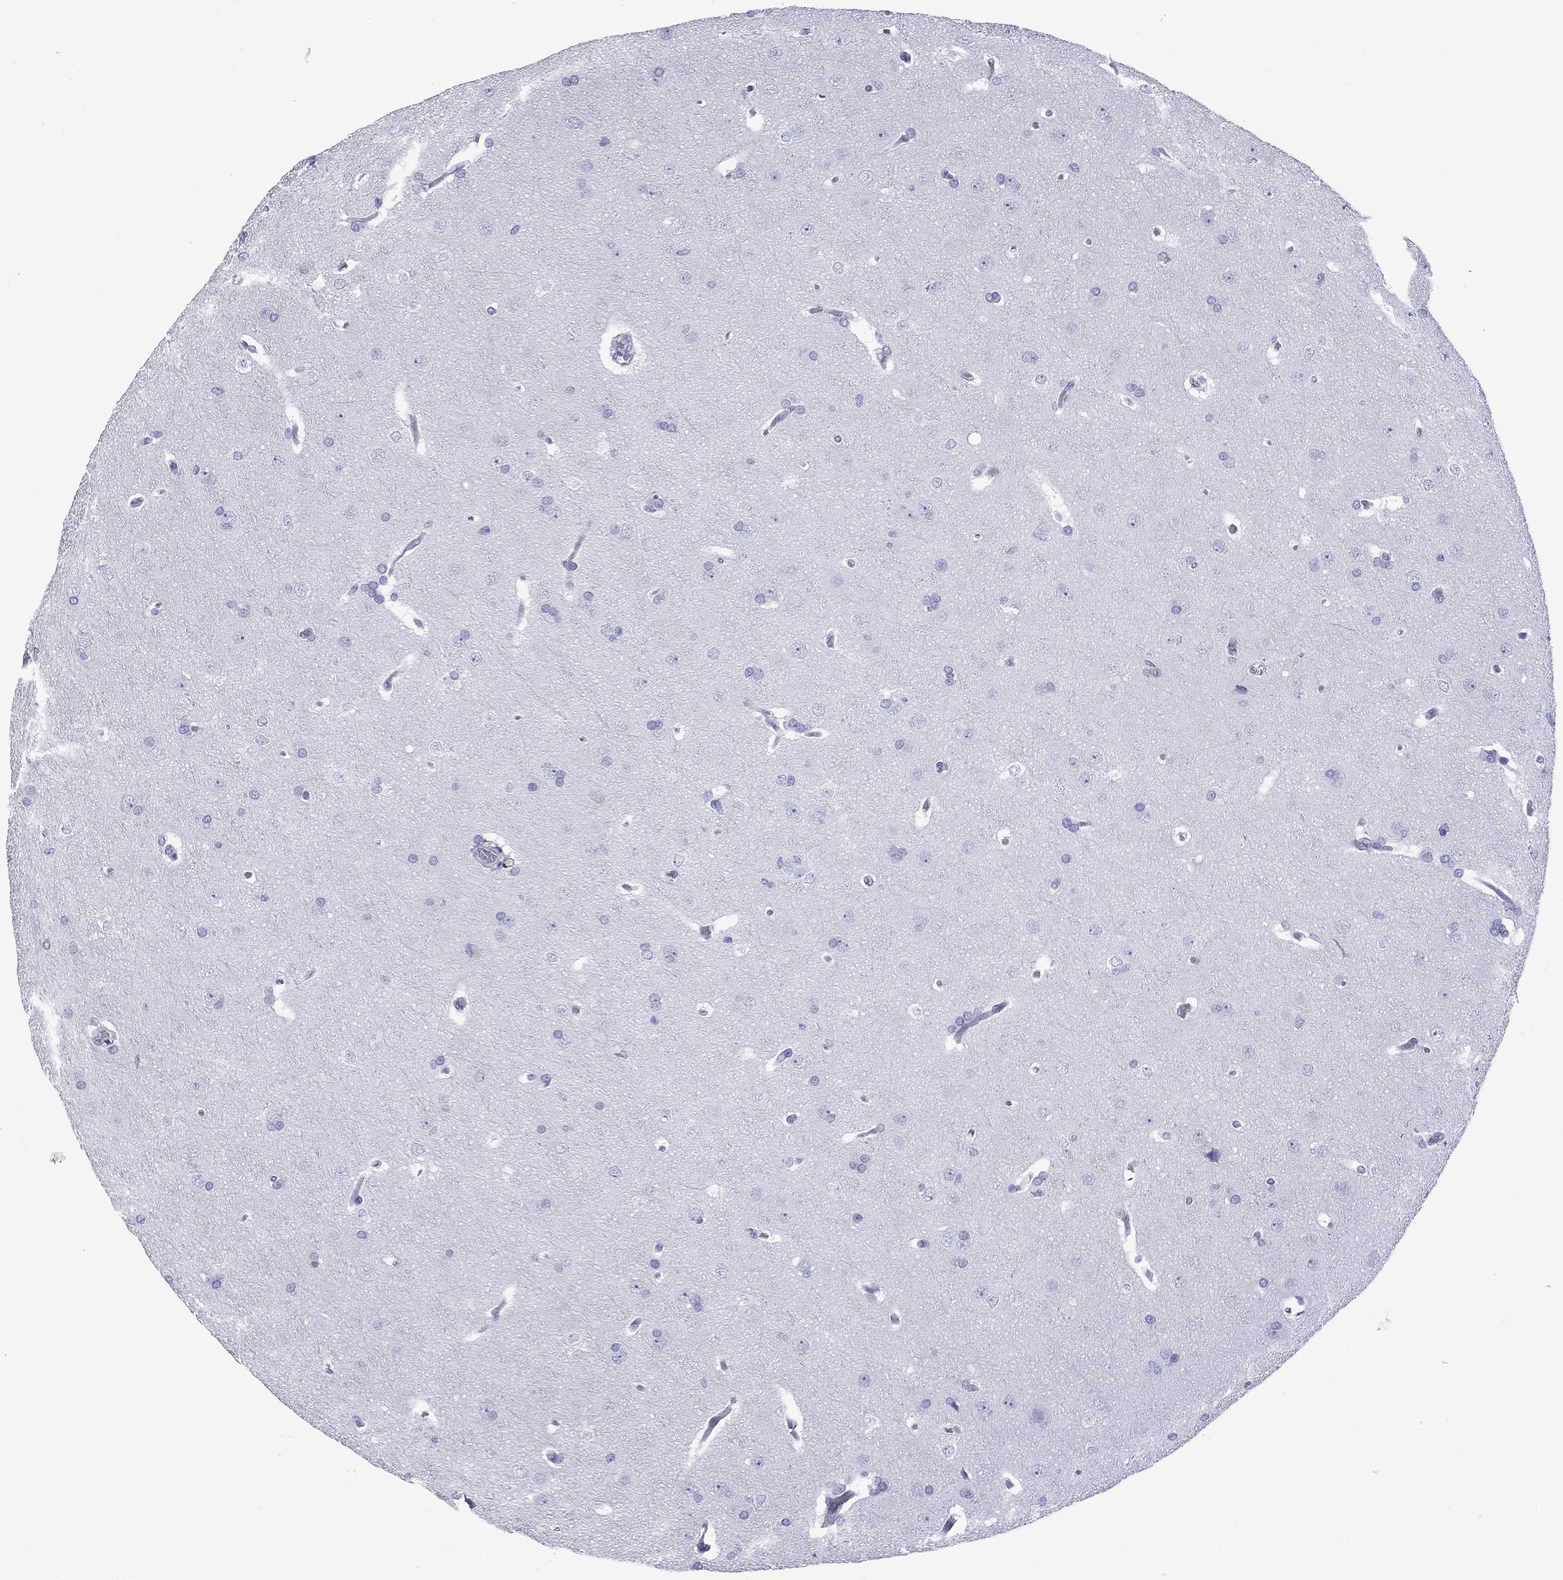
{"staining": {"intensity": "negative", "quantity": "none", "location": "none"}, "tissue": "glioma", "cell_type": "Tumor cells", "image_type": "cancer", "snomed": [{"axis": "morphology", "description": "Glioma, malignant, Low grade"}, {"axis": "topography", "description": "Brain"}], "caption": "Immunohistochemical staining of human malignant low-grade glioma shows no significant expression in tumor cells.", "gene": "SERPINA3", "patient": {"sex": "female", "age": 32}}